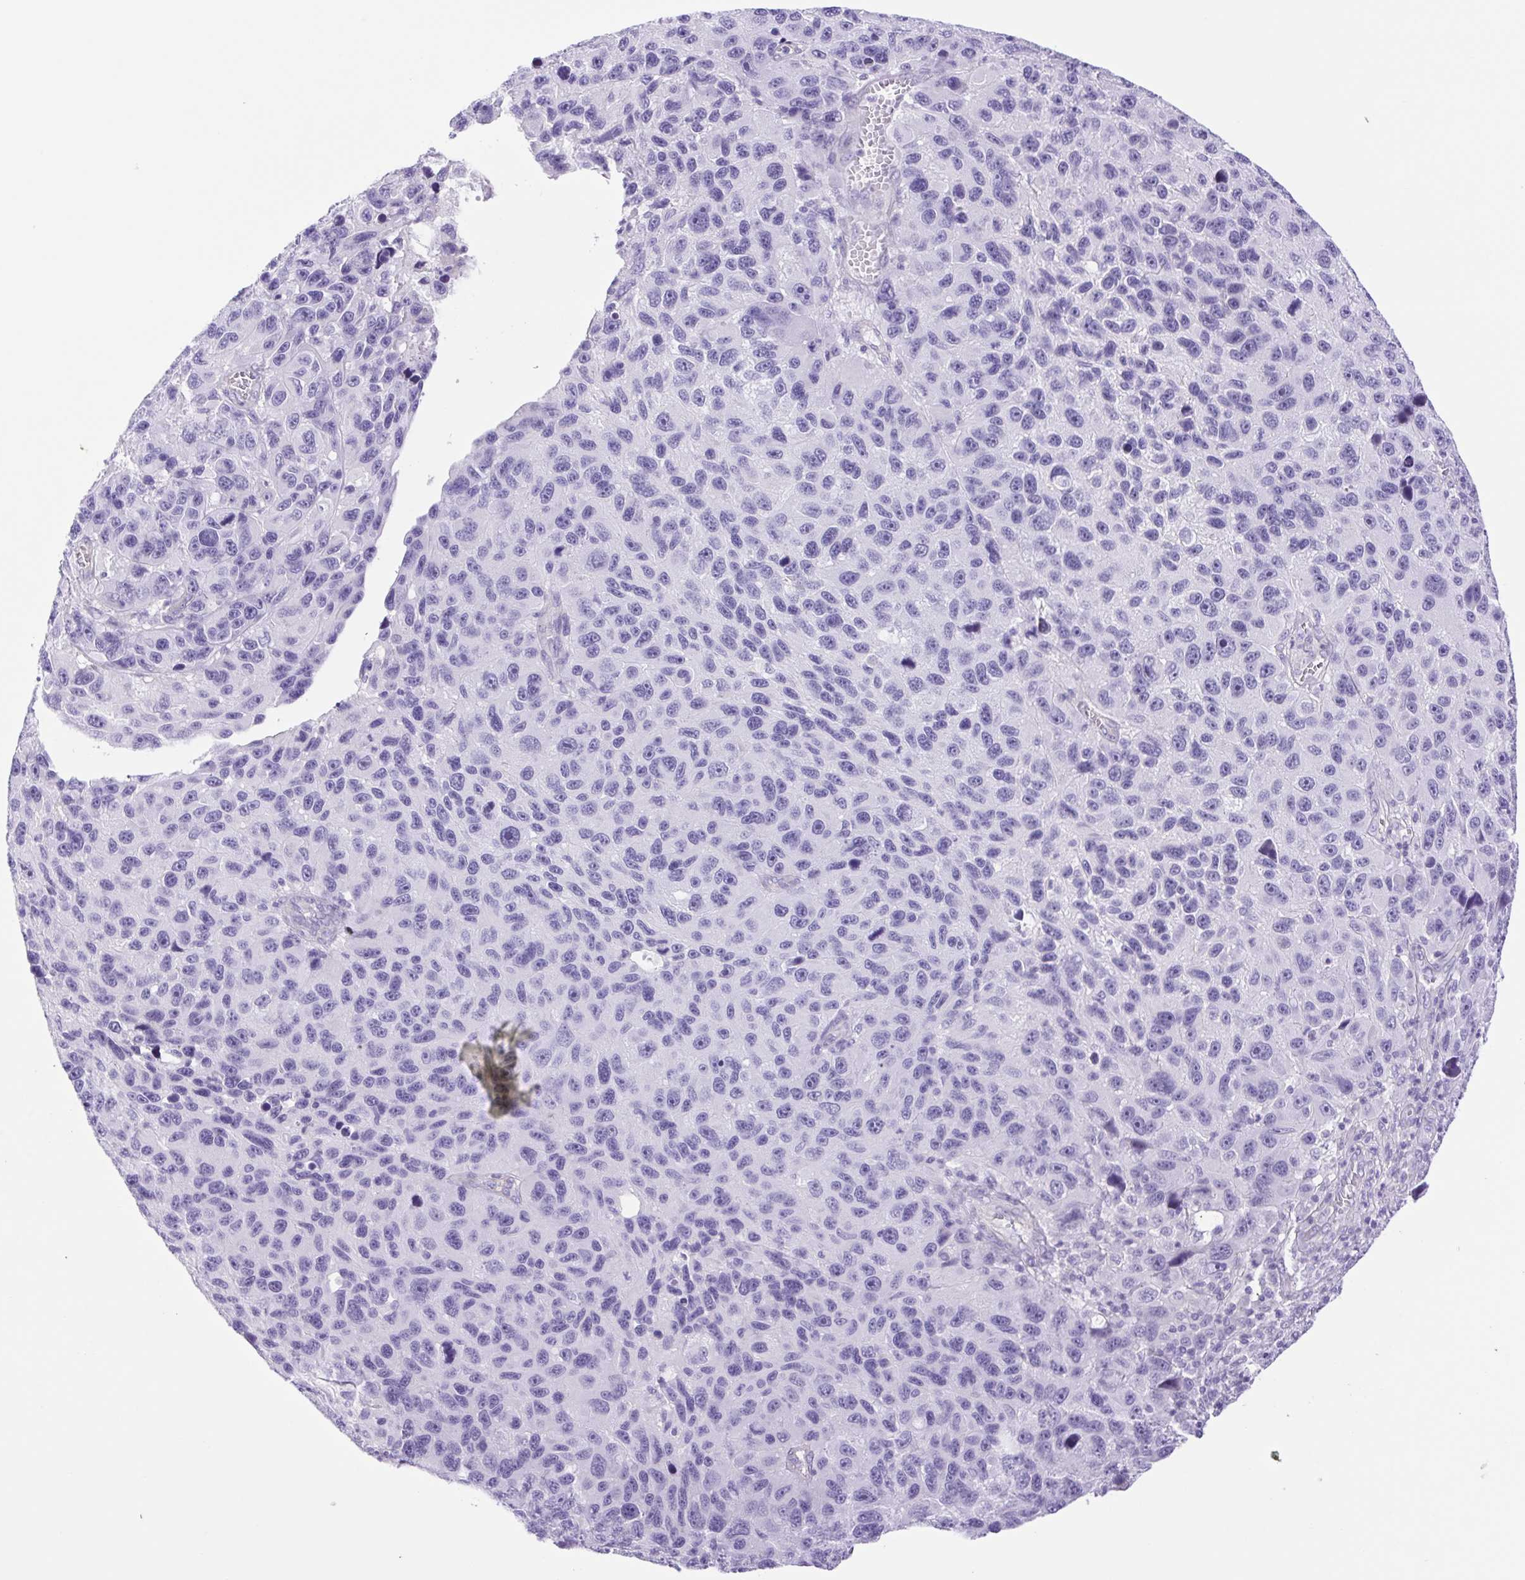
{"staining": {"intensity": "negative", "quantity": "none", "location": "none"}, "tissue": "melanoma", "cell_type": "Tumor cells", "image_type": "cancer", "snomed": [{"axis": "morphology", "description": "Malignant melanoma, NOS"}, {"axis": "topography", "description": "Skin"}], "caption": "Immunohistochemical staining of malignant melanoma reveals no significant staining in tumor cells.", "gene": "CDSN", "patient": {"sex": "male", "age": 53}}